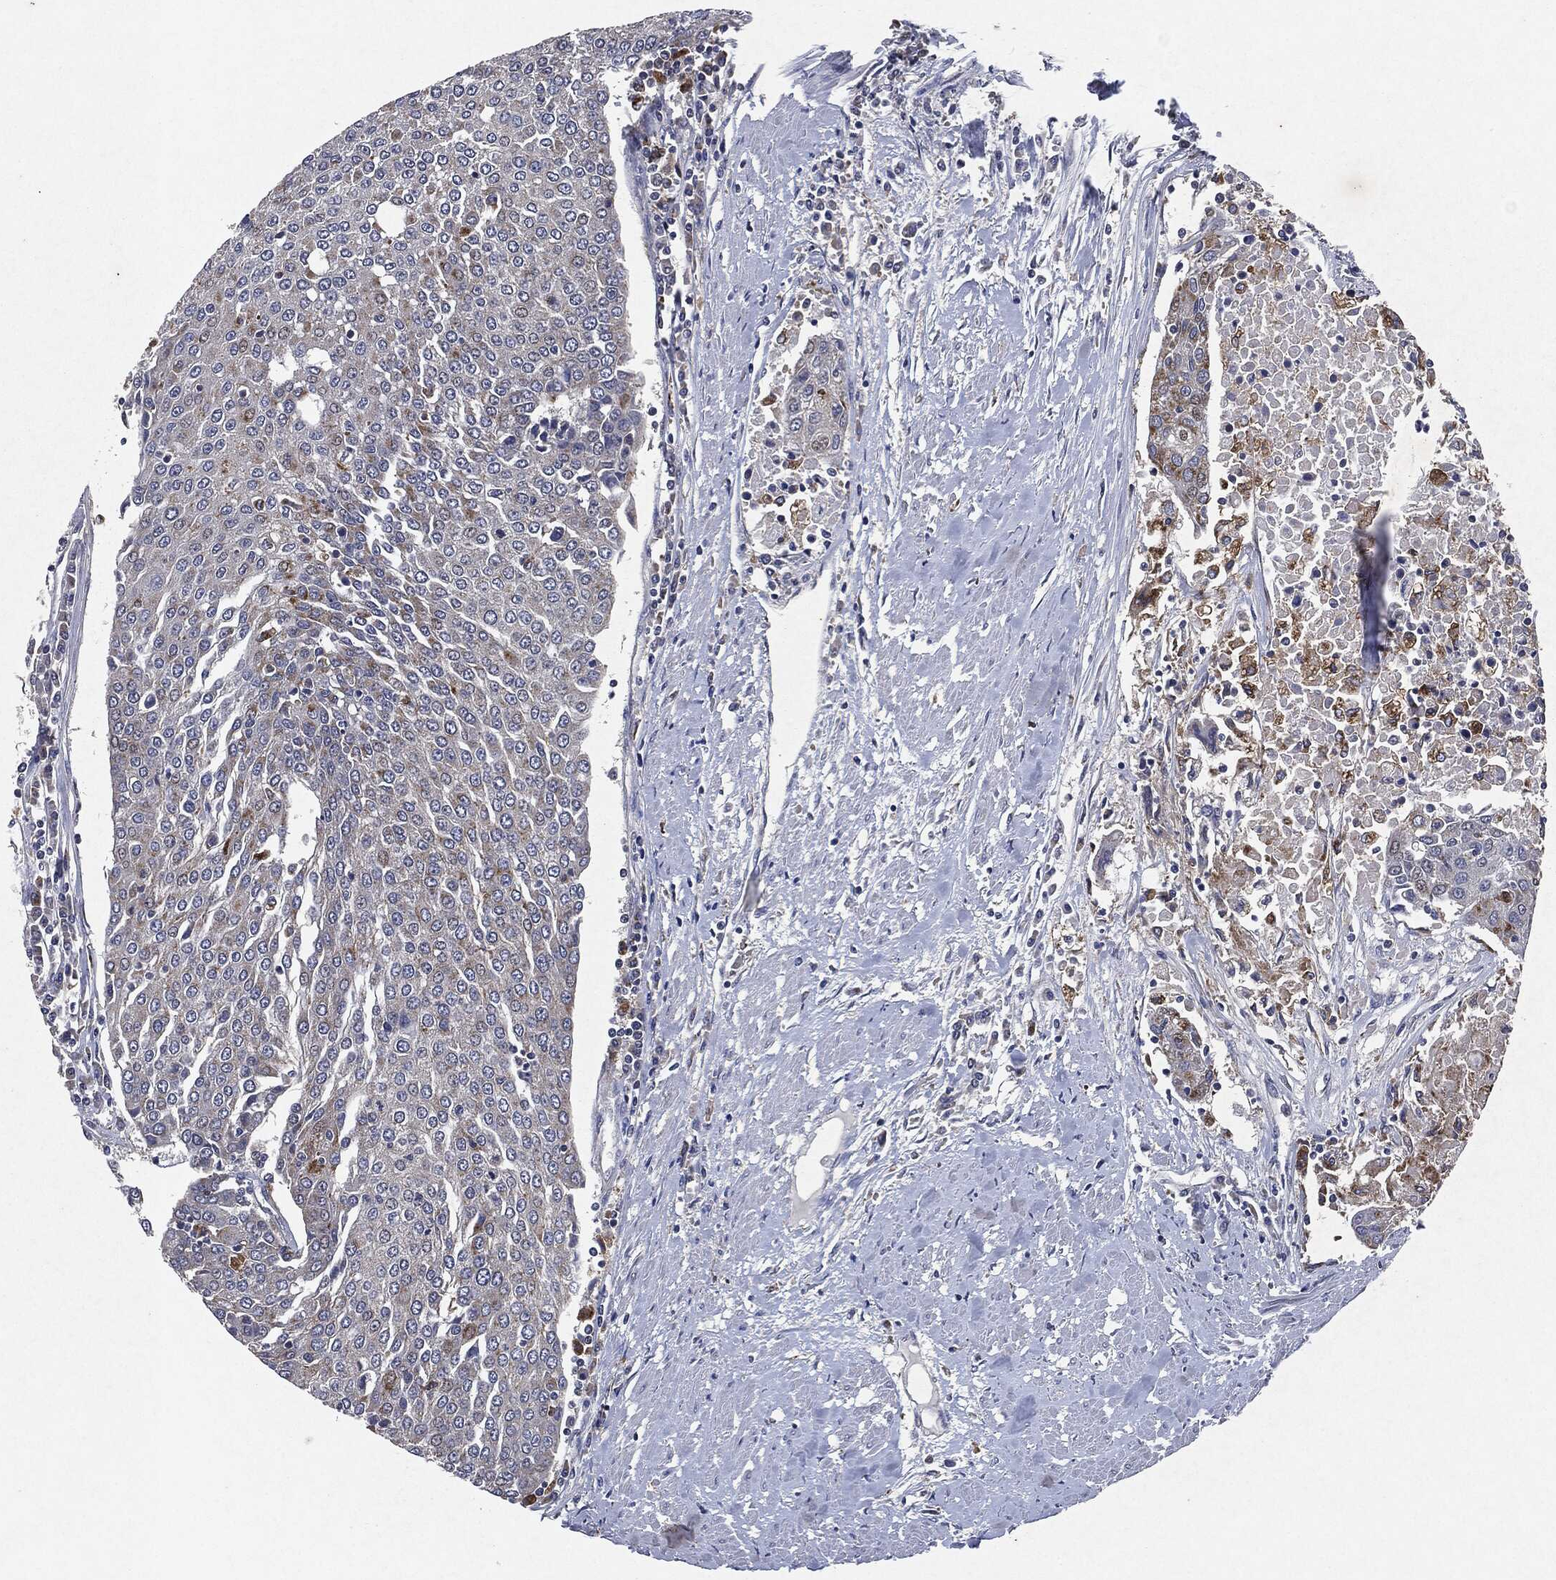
{"staining": {"intensity": "moderate", "quantity": "<25%", "location": "cytoplasmic/membranous"}, "tissue": "urothelial cancer", "cell_type": "Tumor cells", "image_type": "cancer", "snomed": [{"axis": "morphology", "description": "Urothelial carcinoma, High grade"}, {"axis": "topography", "description": "Urinary bladder"}], "caption": "High-magnification brightfield microscopy of high-grade urothelial carcinoma stained with DAB (3,3'-diaminobenzidine) (brown) and counterstained with hematoxylin (blue). tumor cells exhibit moderate cytoplasmic/membranous staining is present in approximately<25% of cells.", "gene": "SLC31A2", "patient": {"sex": "female", "age": 85}}